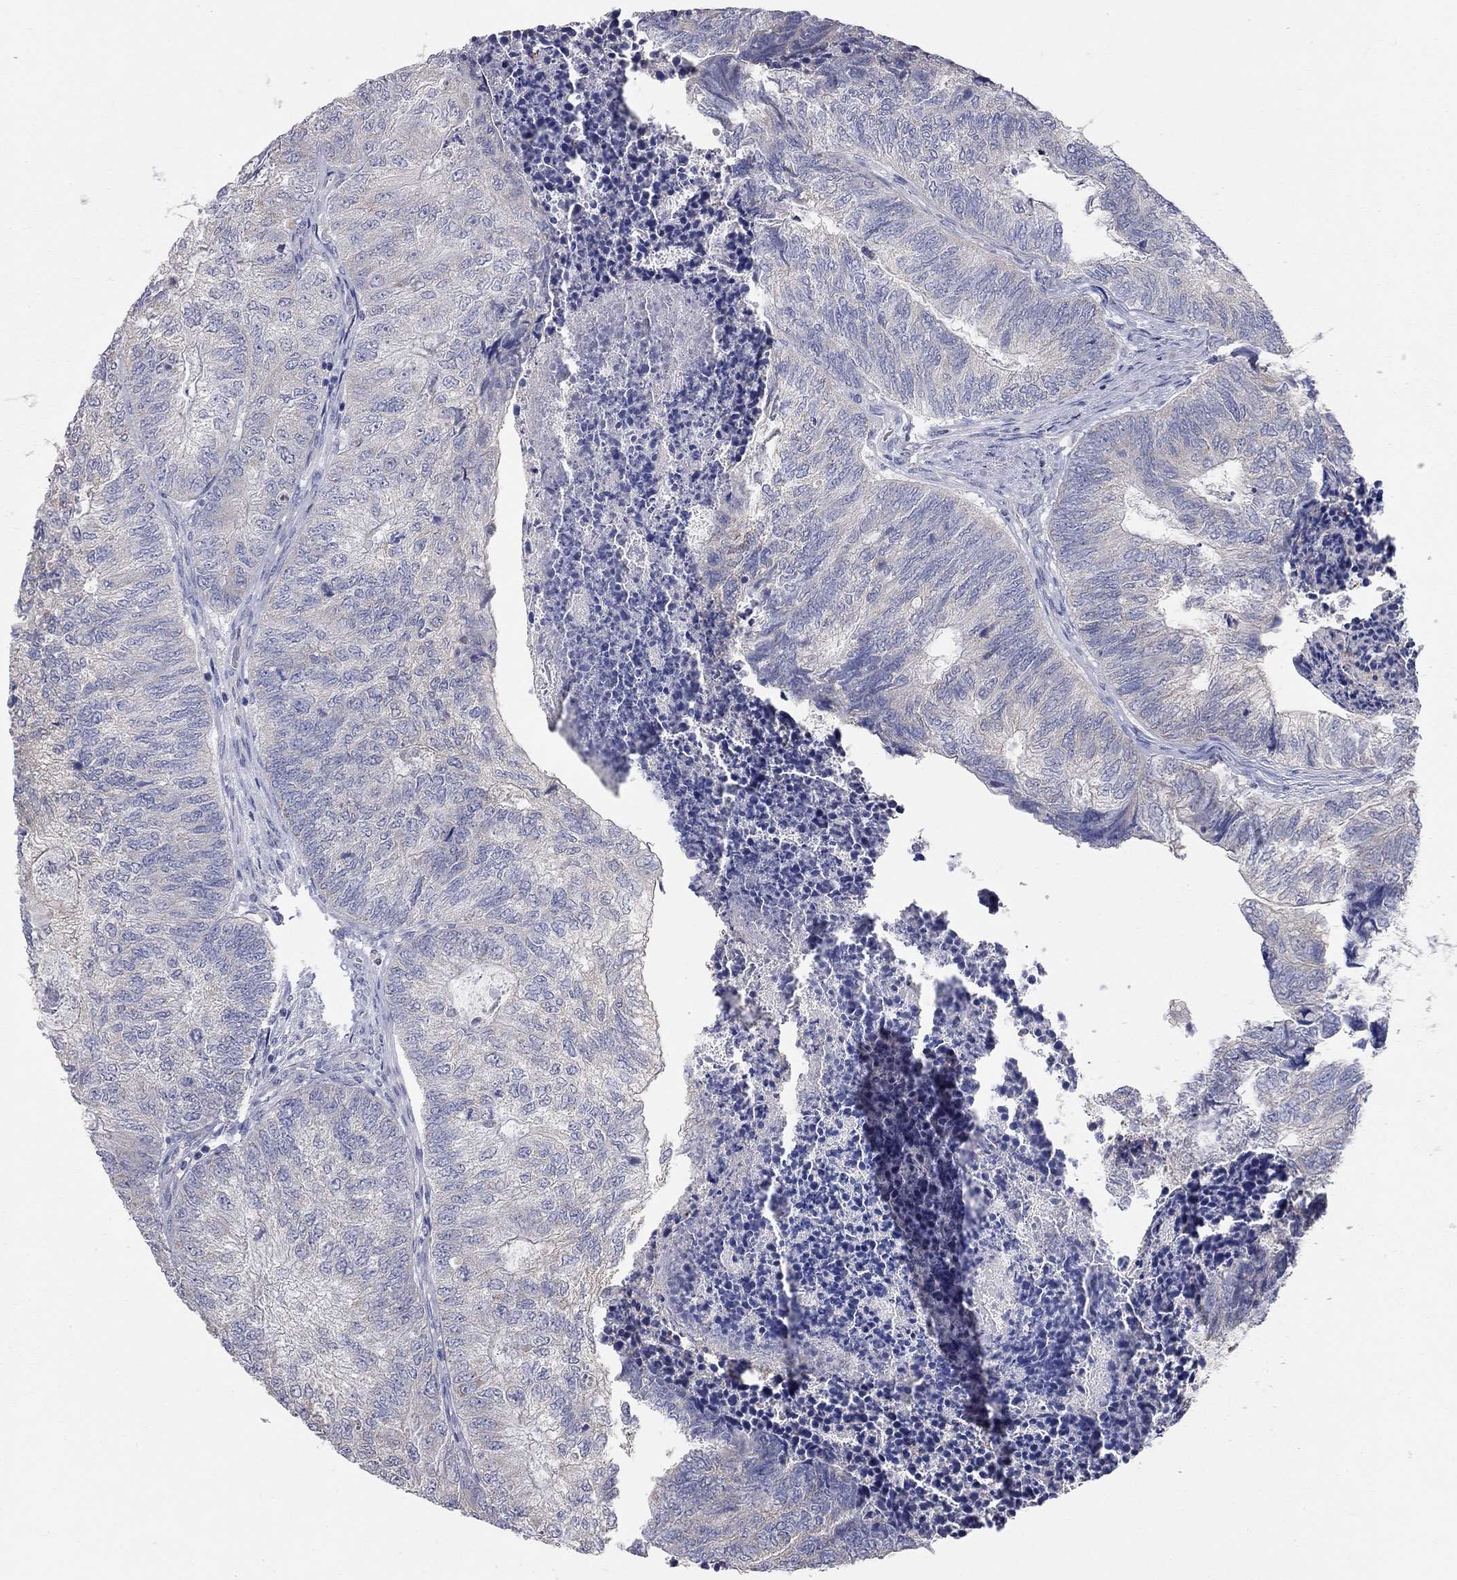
{"staining": {"intensity": "negative", "quantity": "none", "location": "none"}, "tissue": "colorectal cancer", "cell_type": "Tumor cells", "image_type": "cancer", "snomed": [{"axis": "morphology", "description": "Adenocarcinoma, NOS"}, {"axis": "topography", "description": "Colon"}], "caption": "This is an immunohistochemistry (IHC) micrograph of human colorectal adenocarcinoma. There is no positivity in tumor cells.", "gene": "CFAP161", "patient": {"sex": "female", "age": 67}}